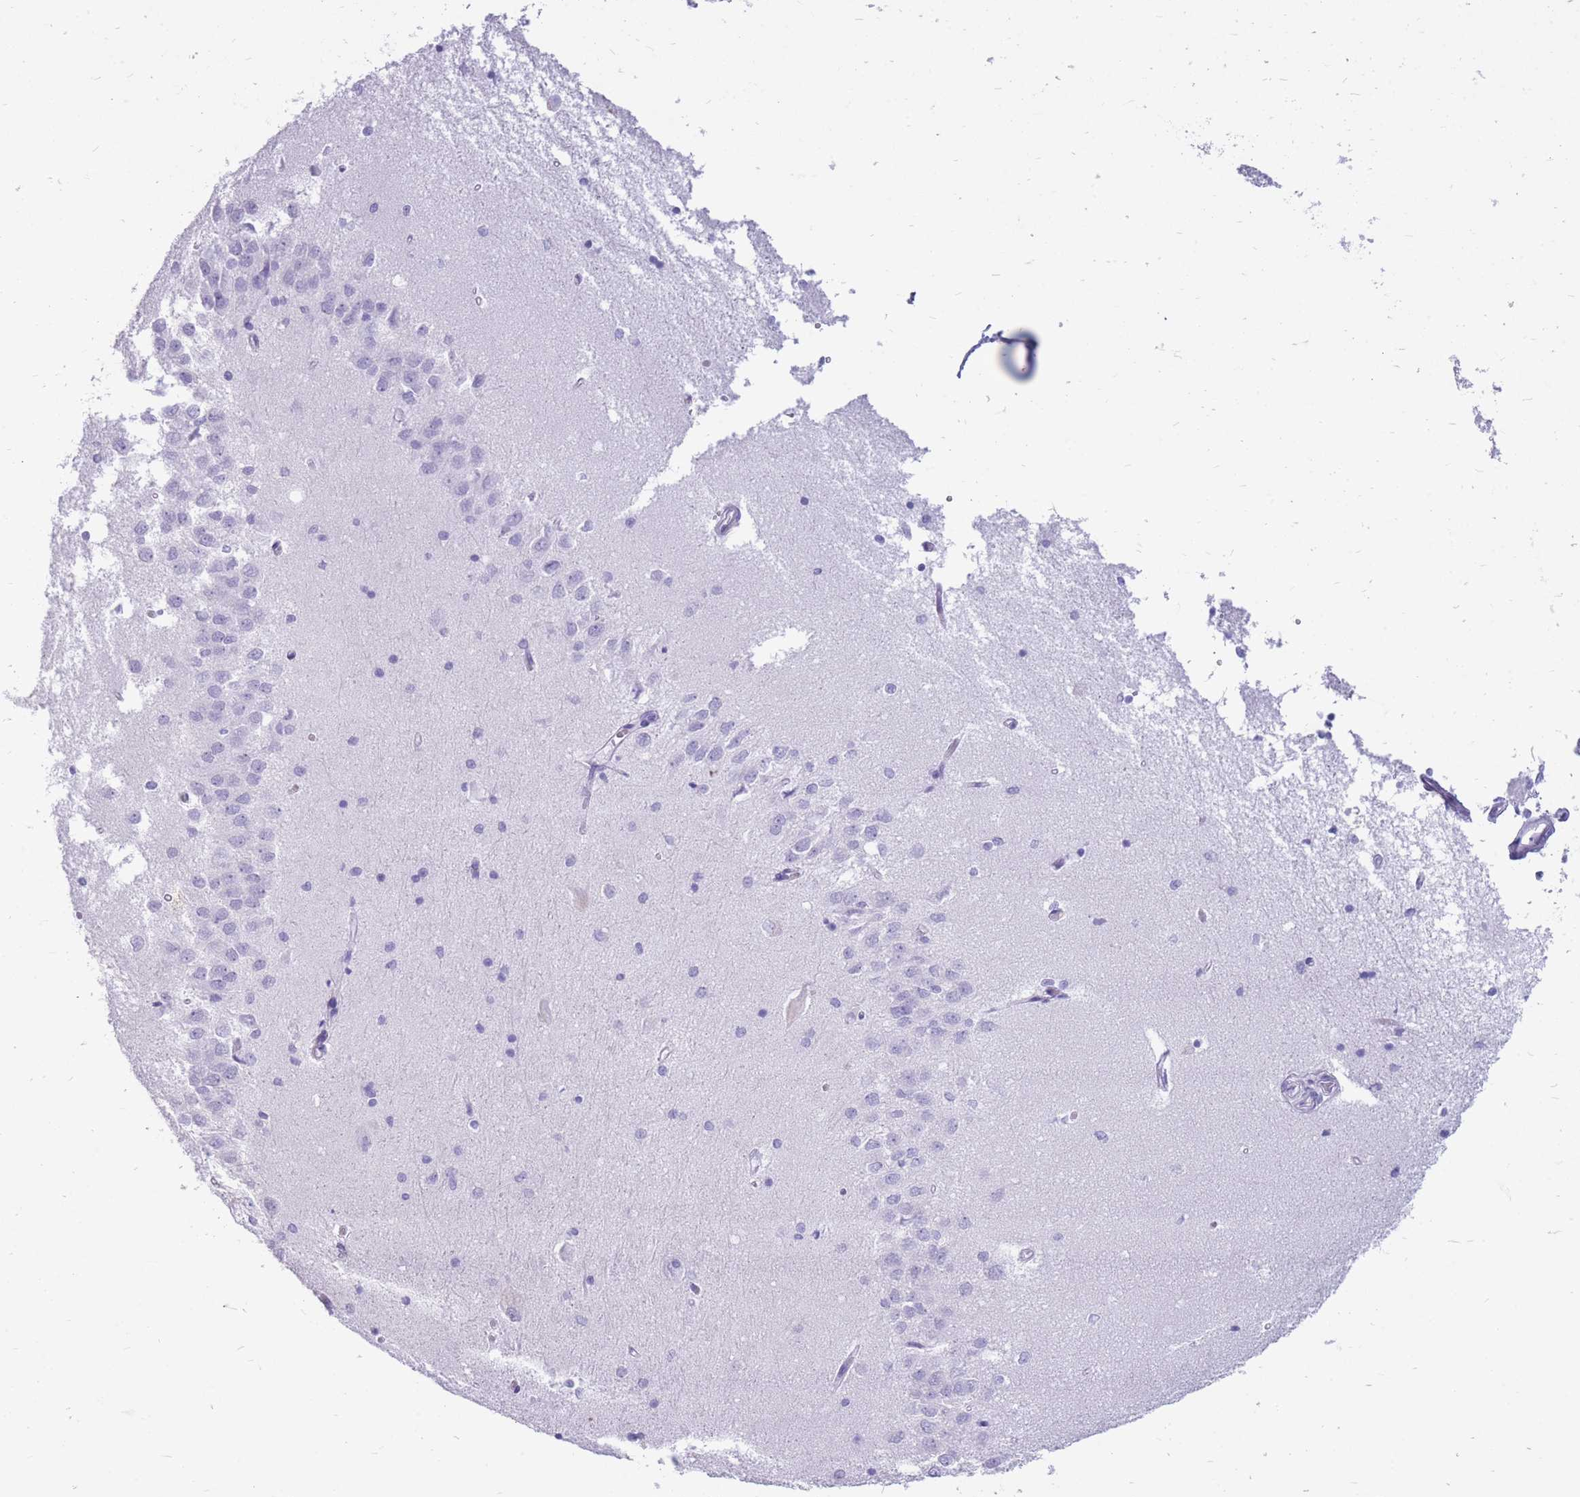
{"staining": {"intensity": "negative", "quantity": "none", "location": "none"}, "tissue": "hippocampus", "cell_type": "Glial cells", "image_type": "normal", "snomed": [{"axis": "morphology", "description": "Normal tissue, NOS"}, {"axis": "topography", "description": "Hippocampus"}], "caption": "Immunohistochemistry image of benign hippocampus: human hippocampus stained with DAB (3,3'-diaminobenzidine) shows no significant protein staining in glial cells.", "gene": "CYP21A2", "patient": {"sex": "male", "age": 45}}